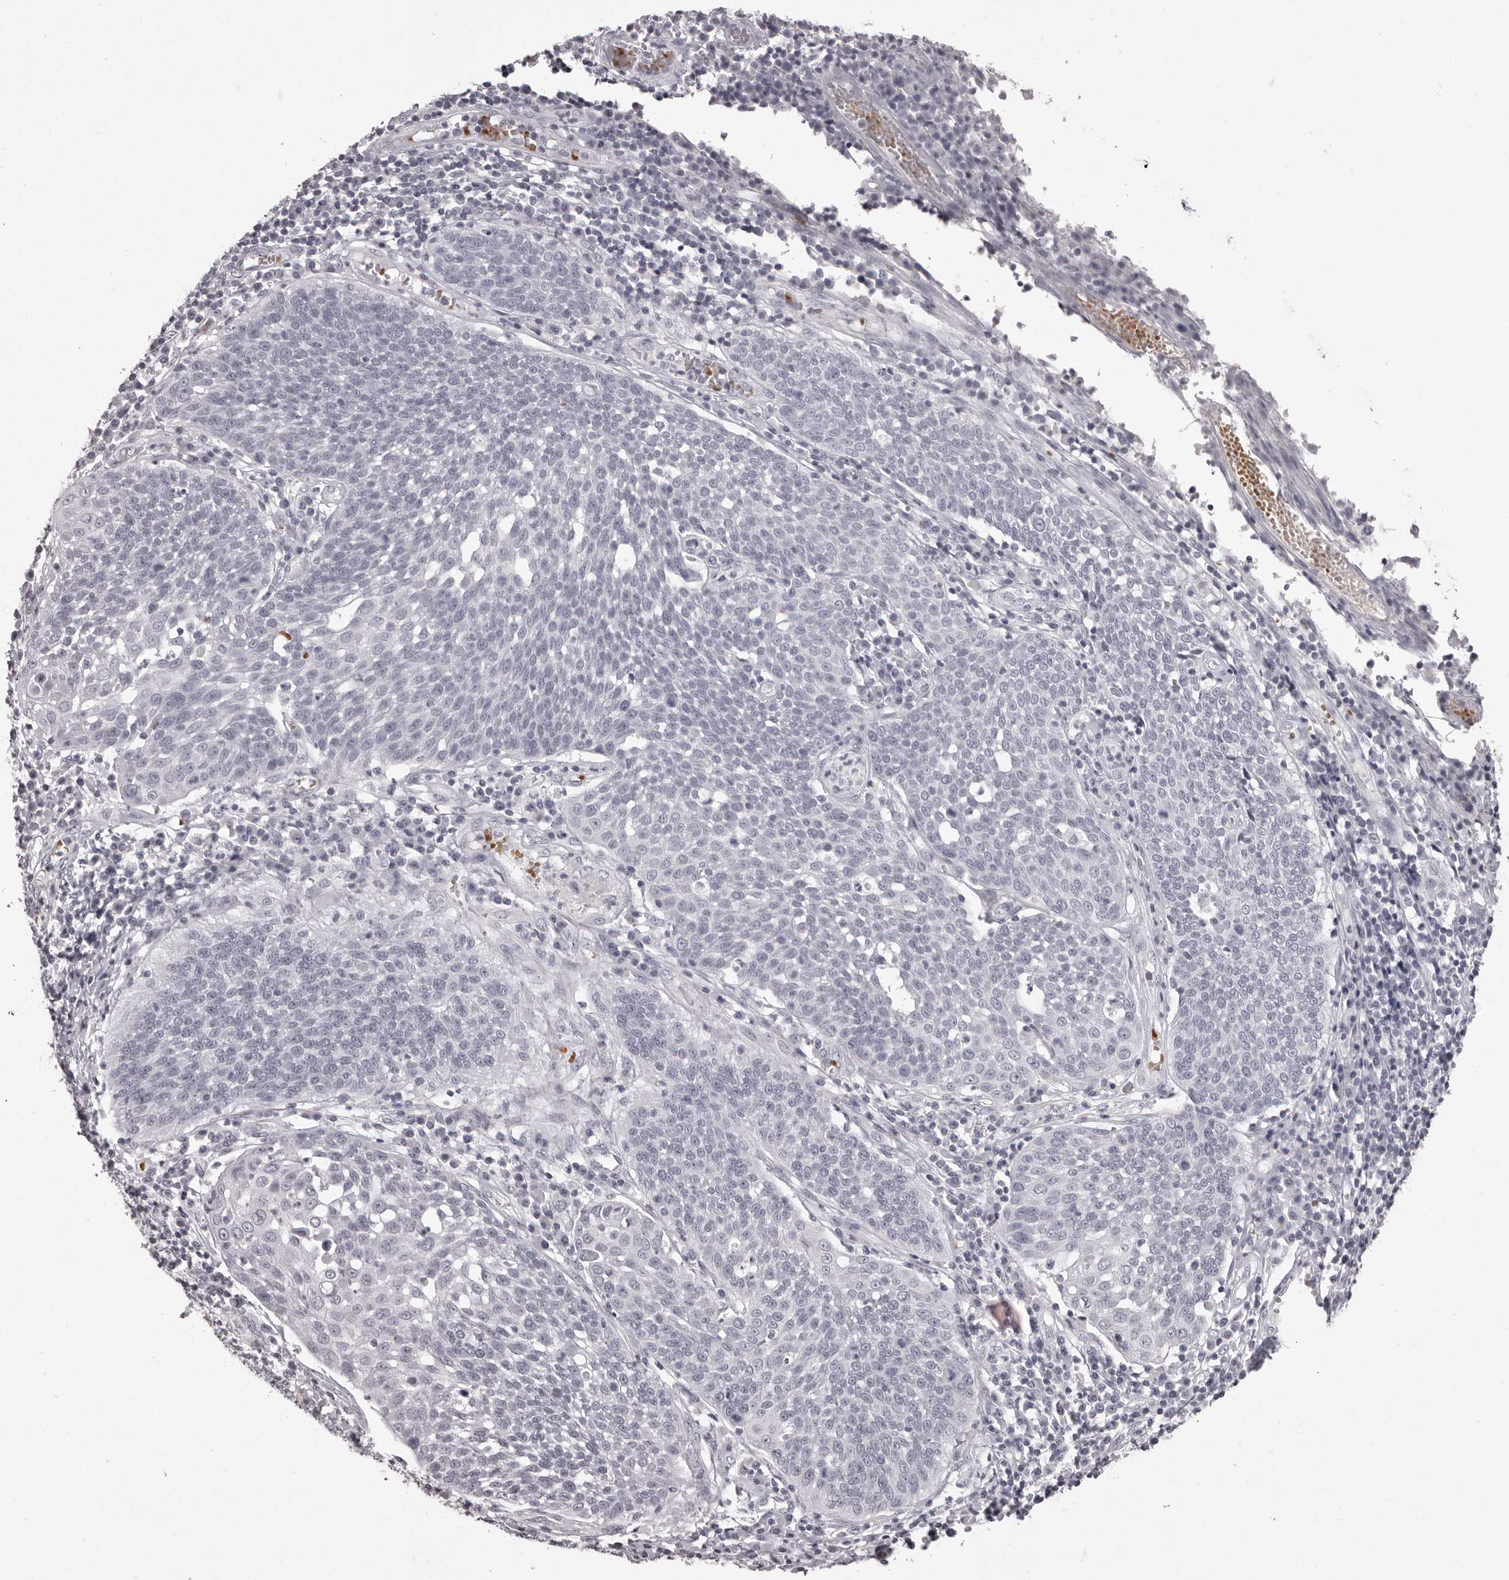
{"staining": {"intensity": "negative", "quantity": "none", "location": "none"}, "tissue": "cervical cancer", "cell_type": "Tumor cells", "image_type": "cancer", "snomed": [{"axis": "morphology", "description": "Squamous cell carcinoma, NOS"}, {"axis": "topography", "description": "Cervix"}], "caption": "Photomicrograph shows no significant protein staining in tumor cells of cervical cancer. (Immunohistochemistry (ihc), brightfield microscopy, high magnification).", "gene": "C8orf74", "patient": {"sex": "female", "age": 34}}